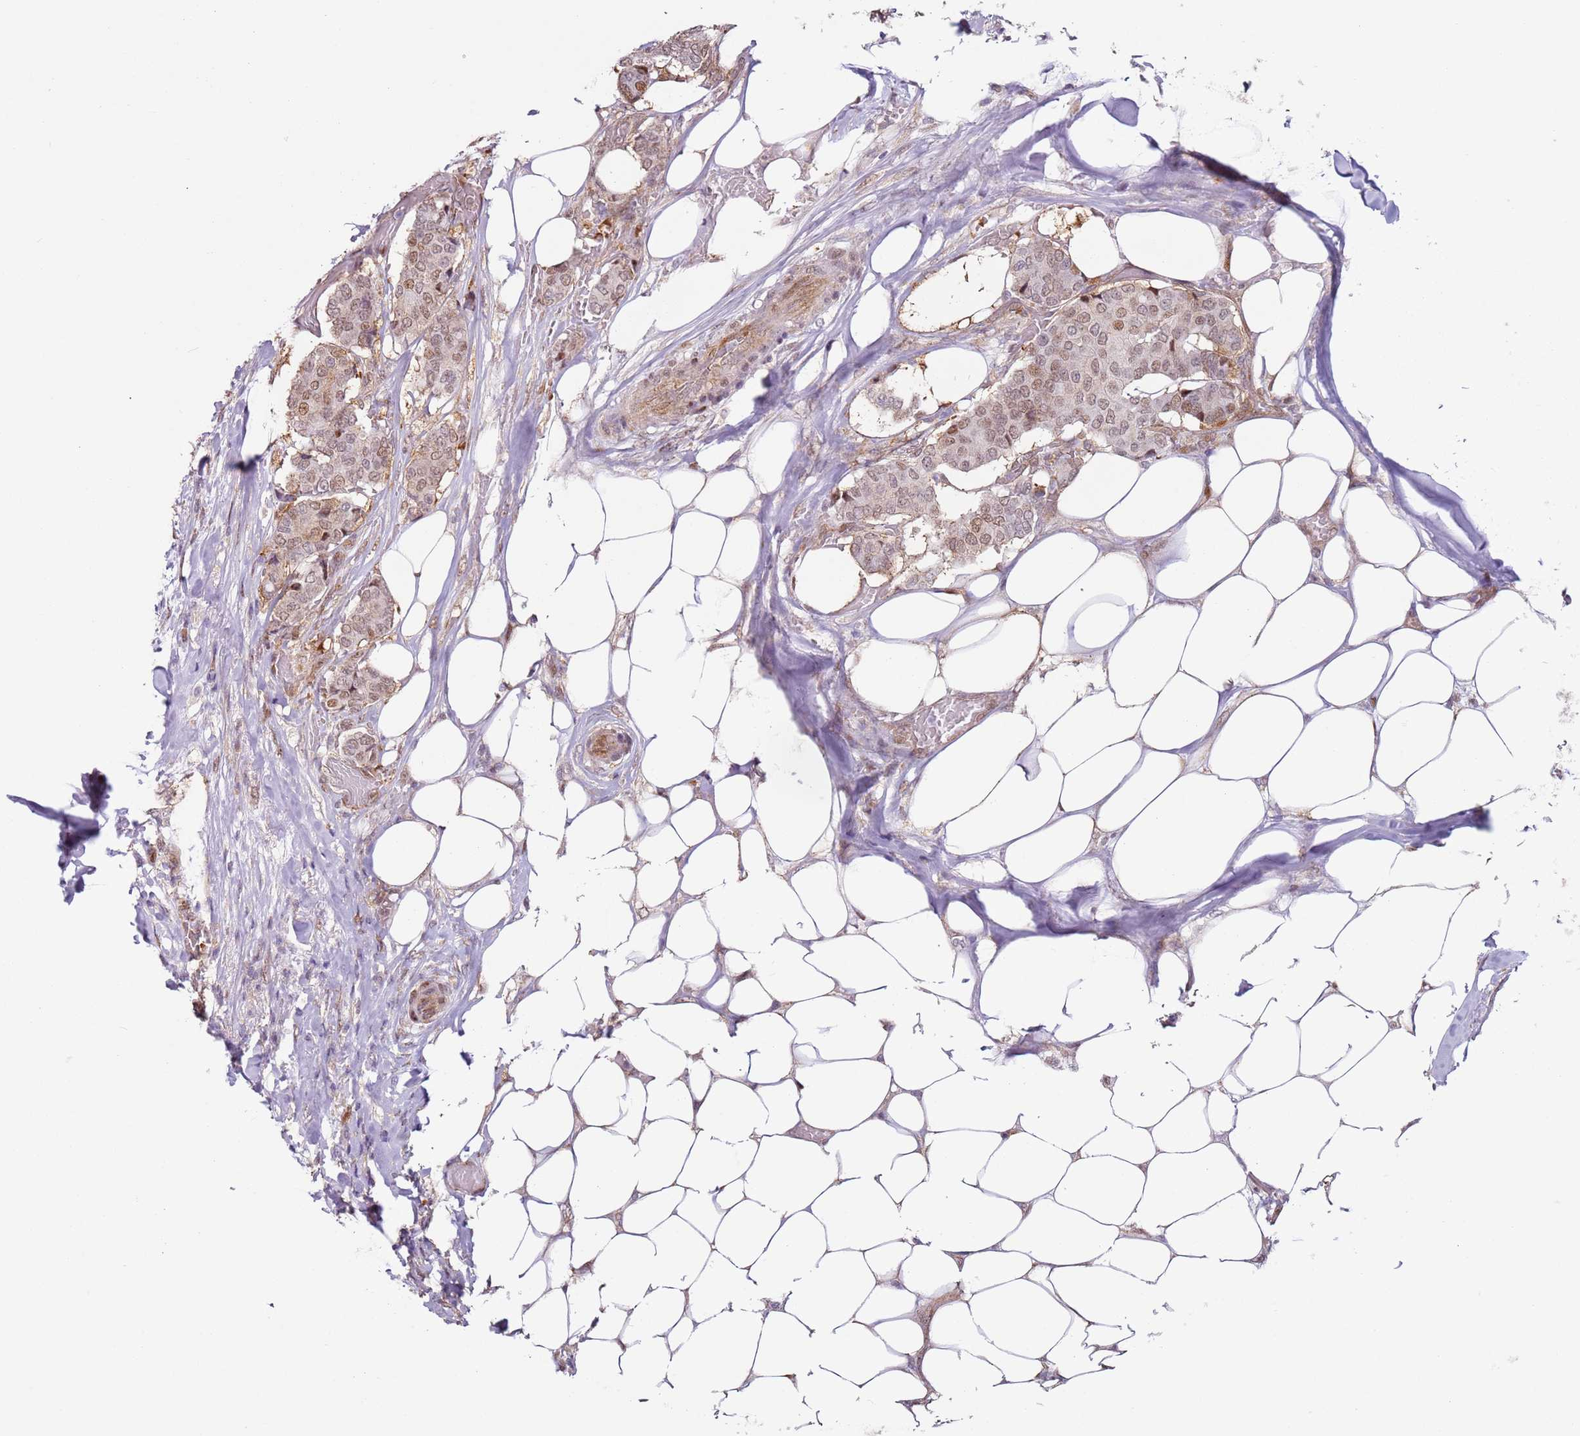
{"staining": {"intensity": "moderate", "quantity": "25%-75%", "location": "nuclear"}, "tissue": "breast cancer", "cell_type": "Tumor cells", "image_type": "cancer", "snomed": [{"axis": "morphology", "description": "Duct carcinoma"}, {"axis": "topography", "description": "Breast"}], "caption": "DAB immunohistochemical staining of intraductal carcinoma (breast) demonstrates moderate nuclear protein staining in about 25%-75% of tumor cells. Using DAB (3,3'-diaminobenzidine) (brown) and hematoxylin (blue) stains, captured at high magnification using brightfield microscopy.", "gene": "PSMD4", "patient": {"sex": "female", "age": 75}}